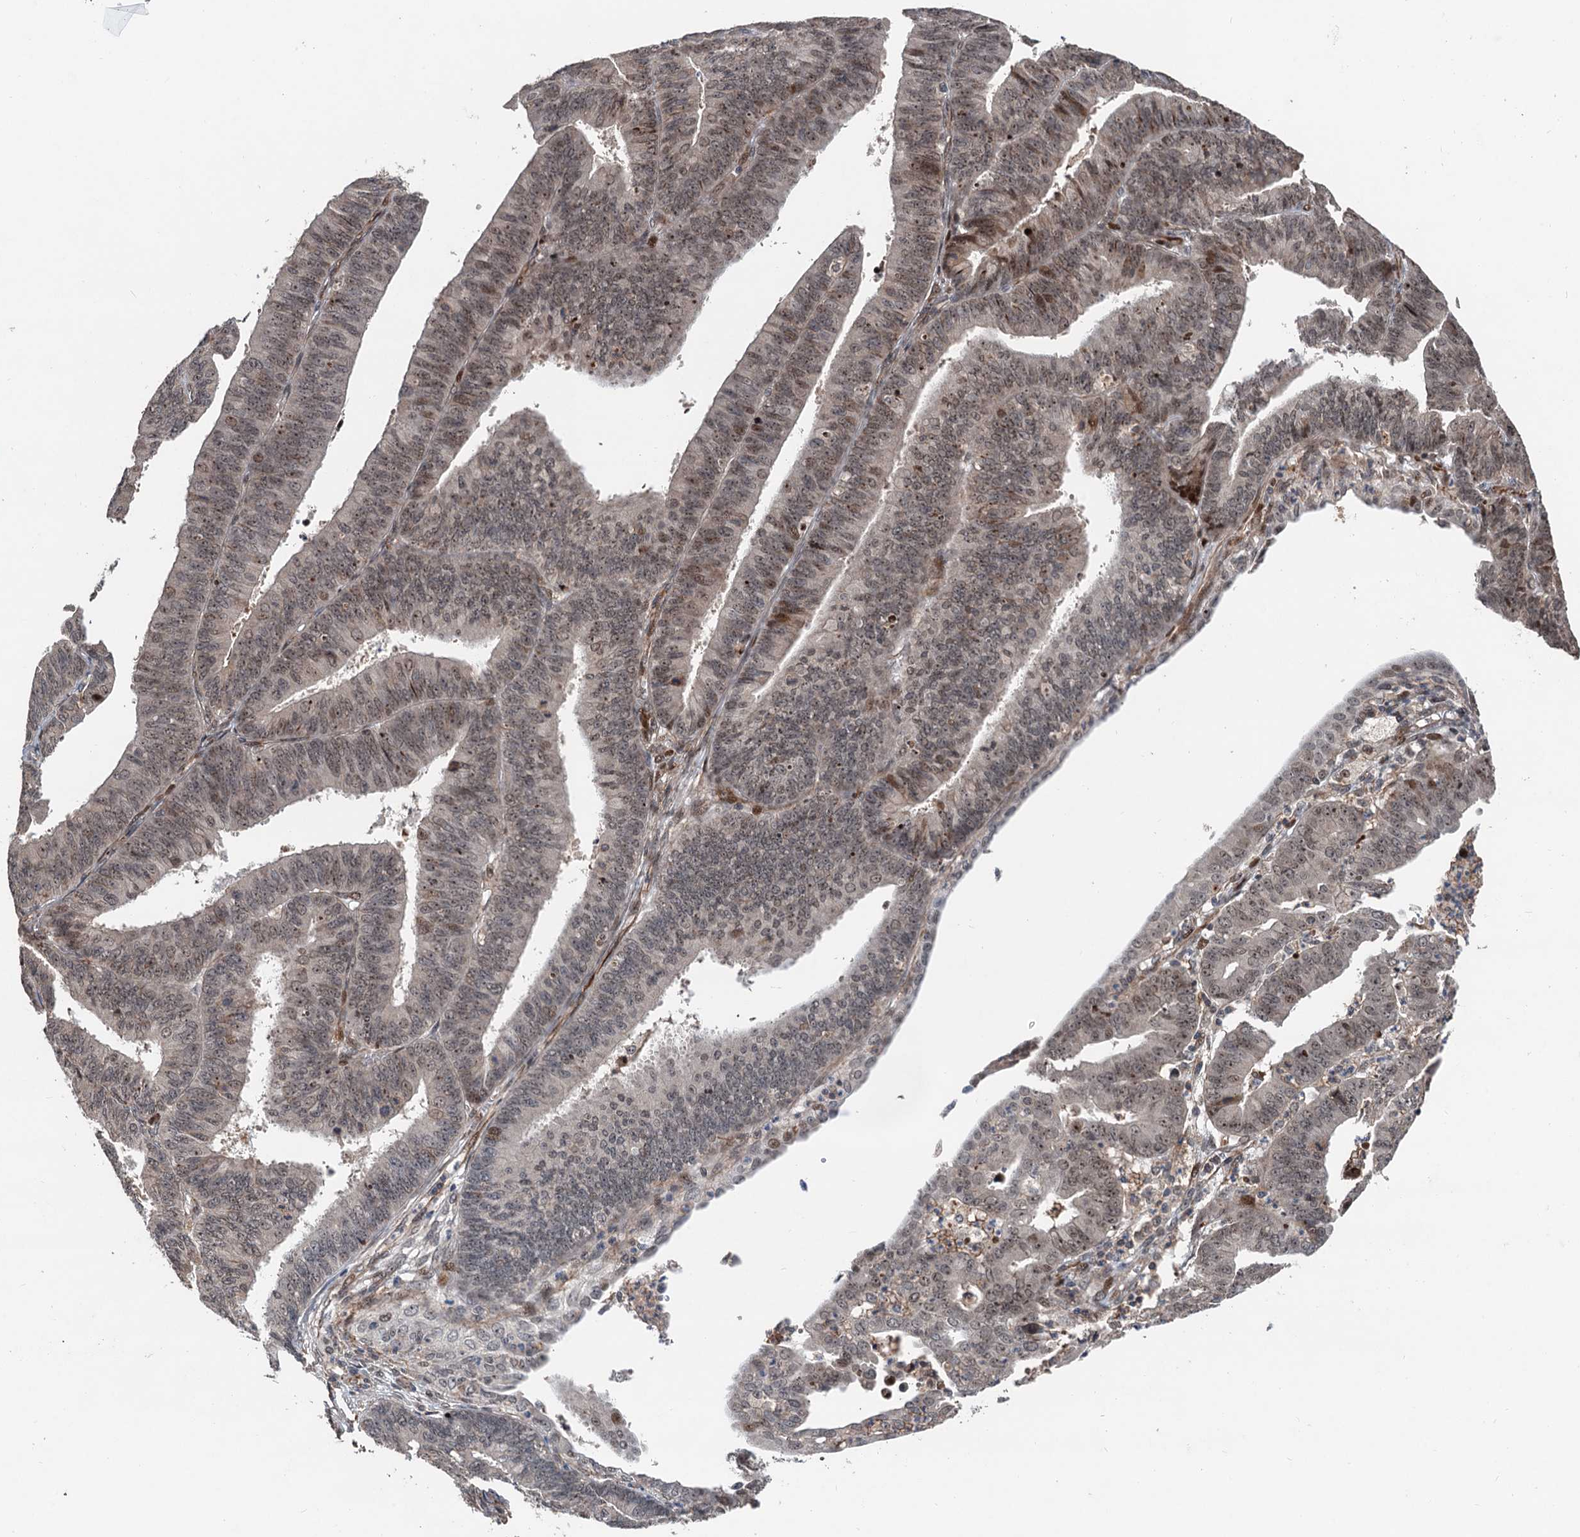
{"staining": {"intensity": "moderate", "quantity": ">75%", "location": "nuclear"}, "tissue": "endometrial cancer", "cell_type": "Tumor cells", "image_type": "cancer", "snomed": [{"axis": "morphology", "description": "Adenocarcinoma, NOS"}, {"axis": "topography", "description": "Endometrium"}], "caption": "IHC of adenocarcinoma (endometrial) demonstrates medium levels of moderate nuclear positivity in about >75% of tumor cells. The staining was performed using DAB, with brown indicating positive protein expression. Nuclei are stained blue with hematoxylin.", "gene": "TMA16", "patient": {"sex": "female", "age": 73}}